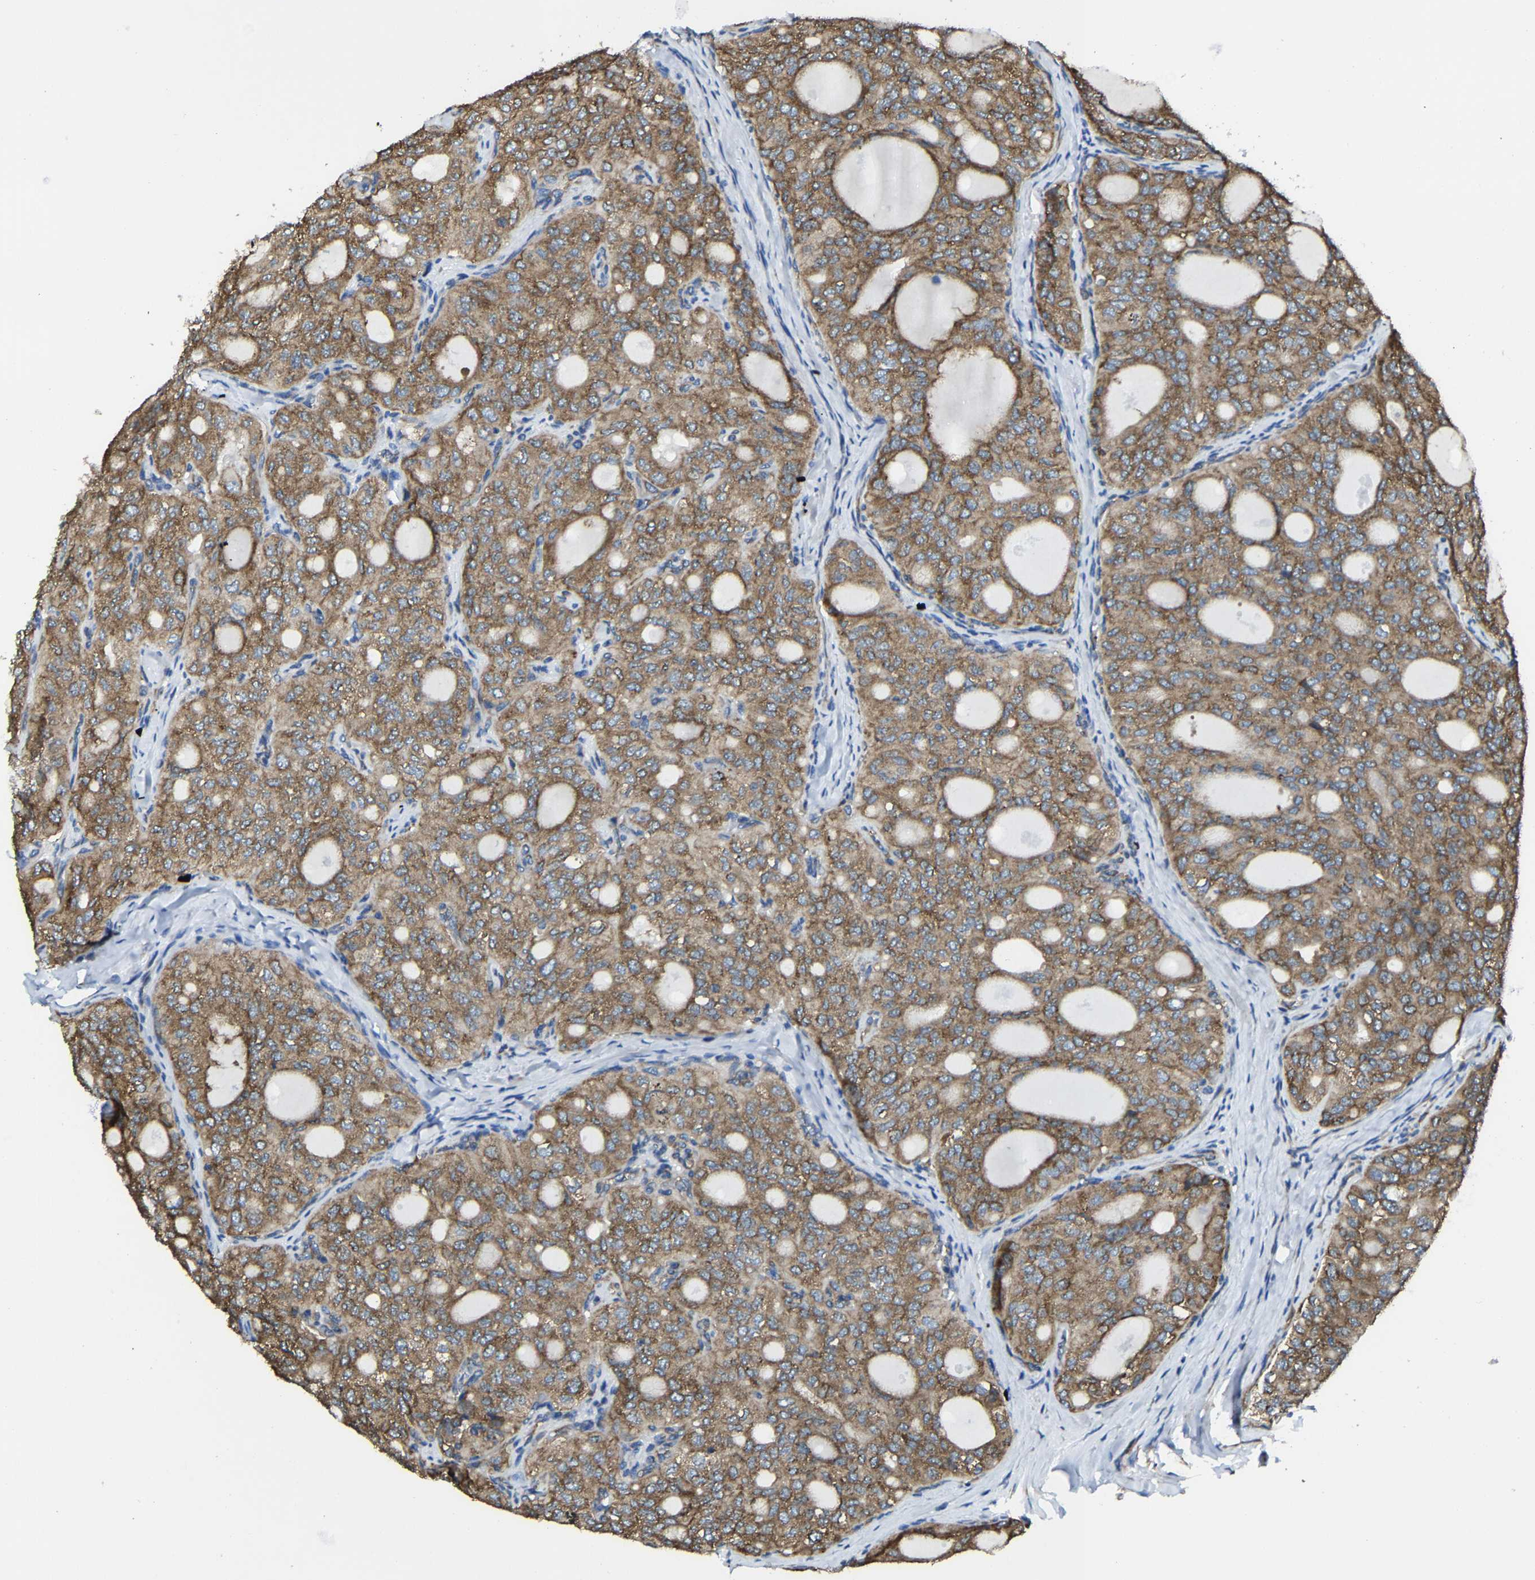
{"staining": {"intensity": "strong", "quantity": ">75%", "location": "cytoplasmic/membranous"}, "tissue": "thyroid cancer", "cell_type": "Tumor cells", "image_type": "cancer", "snomed": [{"axis": "morphology", "description": "Follicular adenoma carcinoma, NOS"}, {"axis": "topography", "description": "Thyroid gland"}], "caption": "Immunohistochemistry (IHC) micrograph of follicular adenoma carcinoma (thyroid) stained for a protein (brown), which exhibits high levels of strong cytoplasmic/membranous positivity in approximately >75% of tumor cells.", "gene": "G3BP2", "patient": {"sex": "male", "age": 75}}